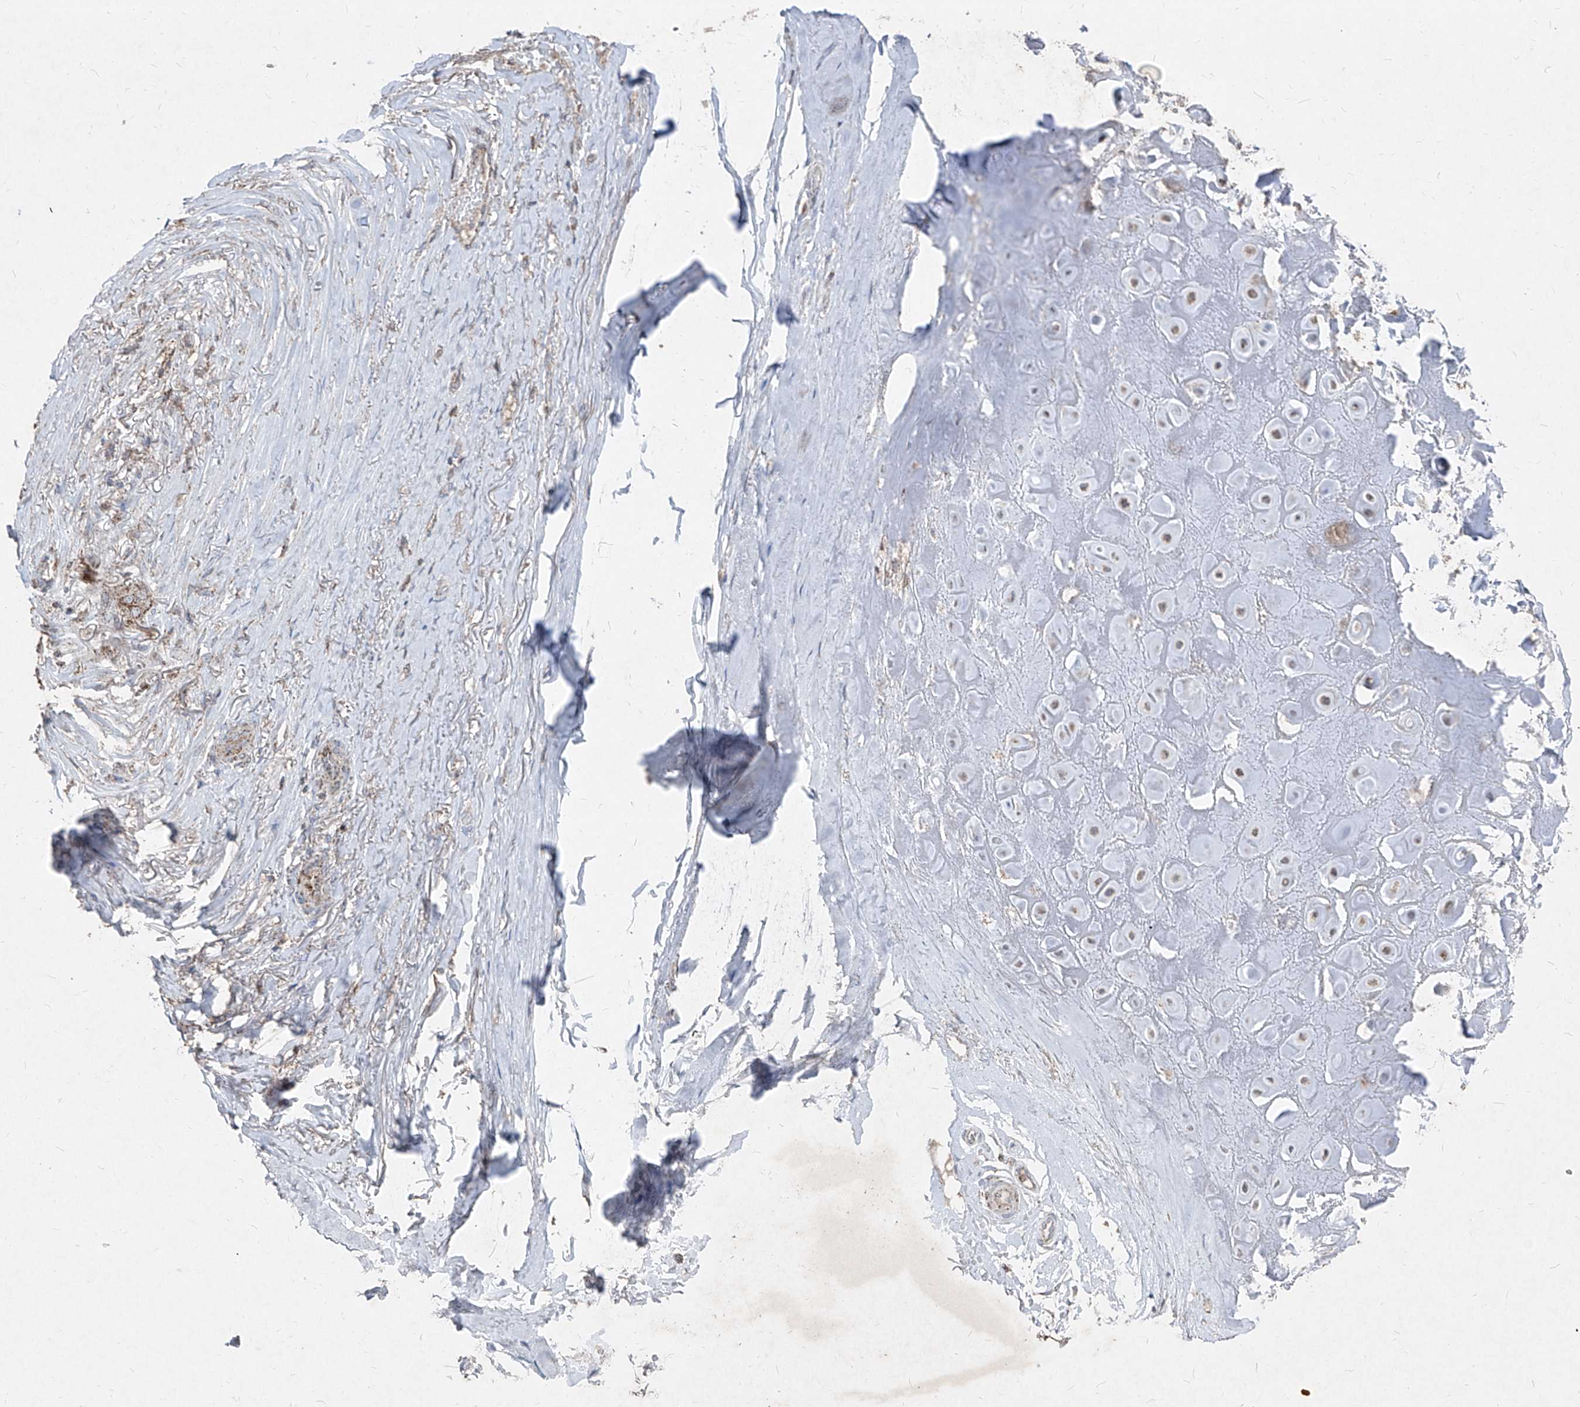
{"staining": {"intensity": "moderate", "quantity": "25%-75%", "location": "cytoplasmic/membranous"}, "tissue": "adipose tissue", "cell_type": "Adipocytes", "image_type": "normal", "snomed": [{"axis": "morphology", "description": "Normal tissue, NOS"}, {"axis": "morphology", "description": "Basal cell carcinoma"}, {"axis": "topography", "description": "Skin"}], "caption": "Immunohistochemical staining of benign adipose tissue displays 25%-75% levels of moderate cytoplasmic/membranous protein staining in about 25%-75% of adipocytes.", "gene": "ABCD3", "patient": {"sex": "female", "age": 89}}